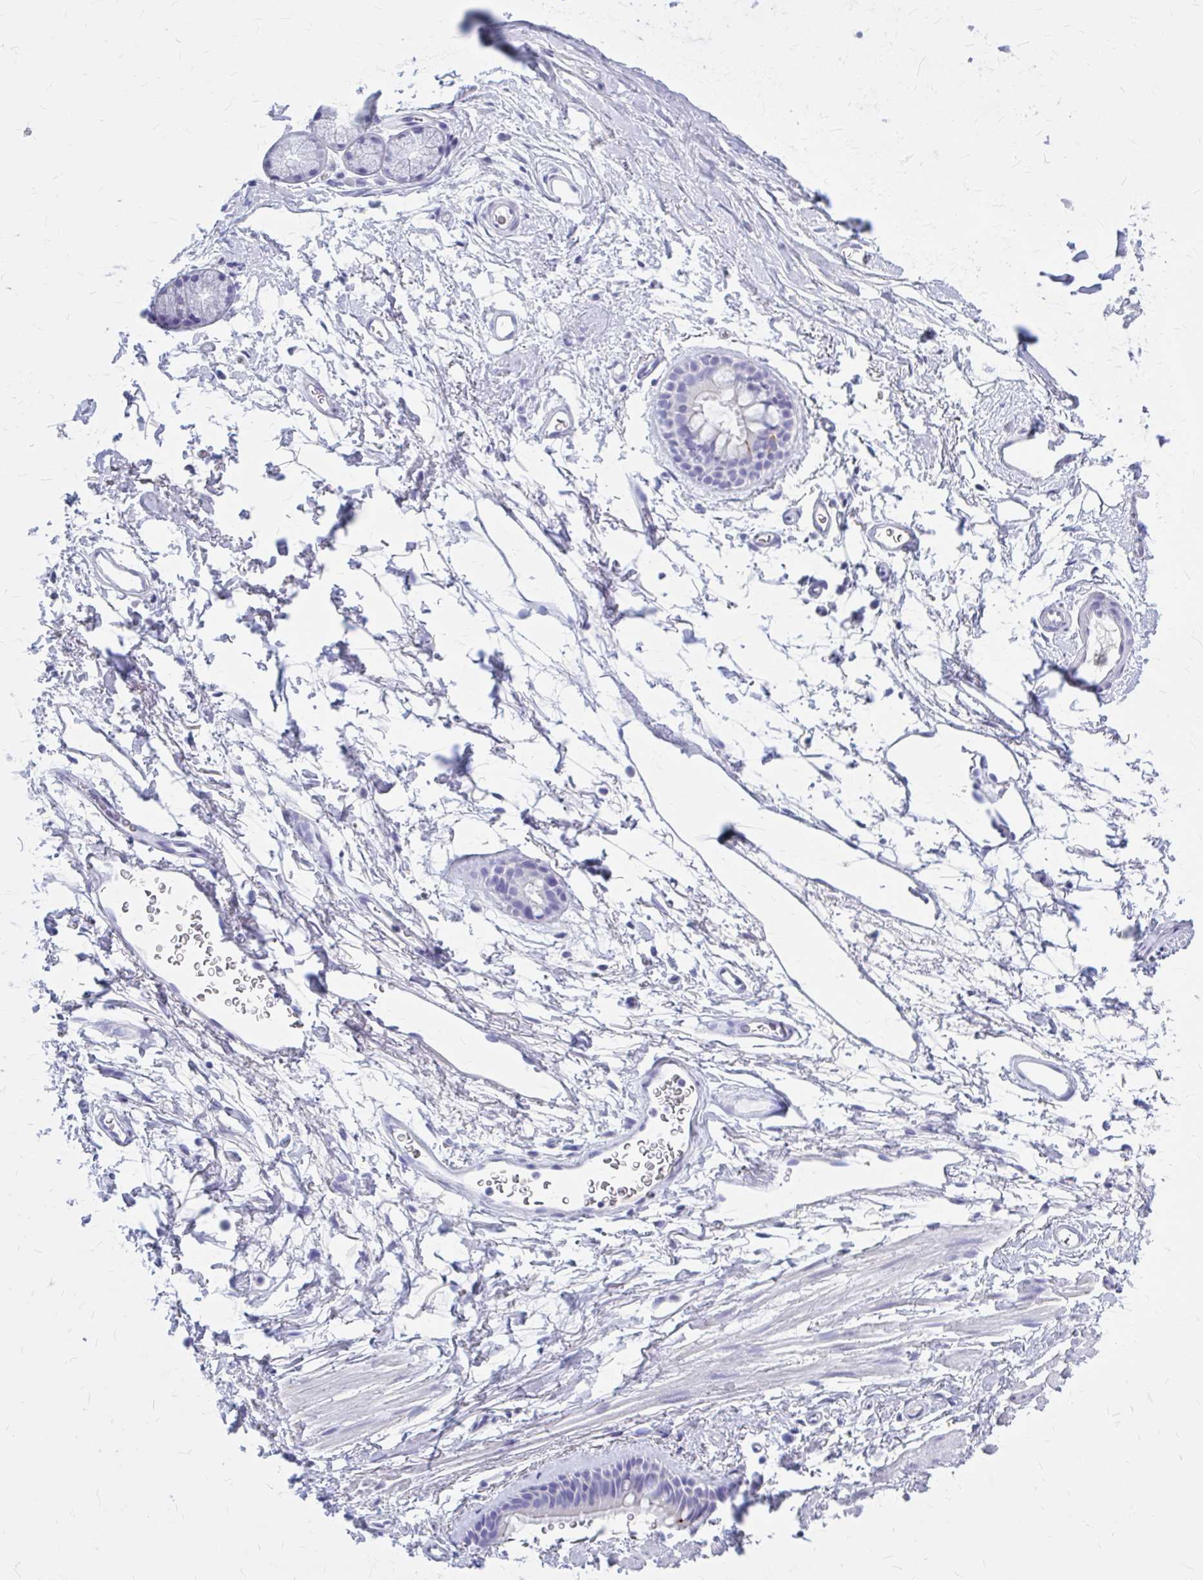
{"staining": {"intensity": "negative", "quantity": "none", "location": "none"}, "tissue": "bronchus", "cell_type": "Respiratory epithelial cells", "image_type": "normal", "snomed": [{"axis": "morphology", "description": "Normal tissue, NOS"}, {"axis": "topography", "description": "Lymph node"}, {"axis": "topography", "description": "Cartilage tissue"}, {"axis": "topography", "description": "Bronchus"}], "caption": "Respiratory epithelial cells show no significant staining in normal bronchus. (DAB (3,3'-diaminobenzidine) IHC, high magnification).", "gene": "KLHDC7A", "patient": {"sex": "female", "age": 70}}